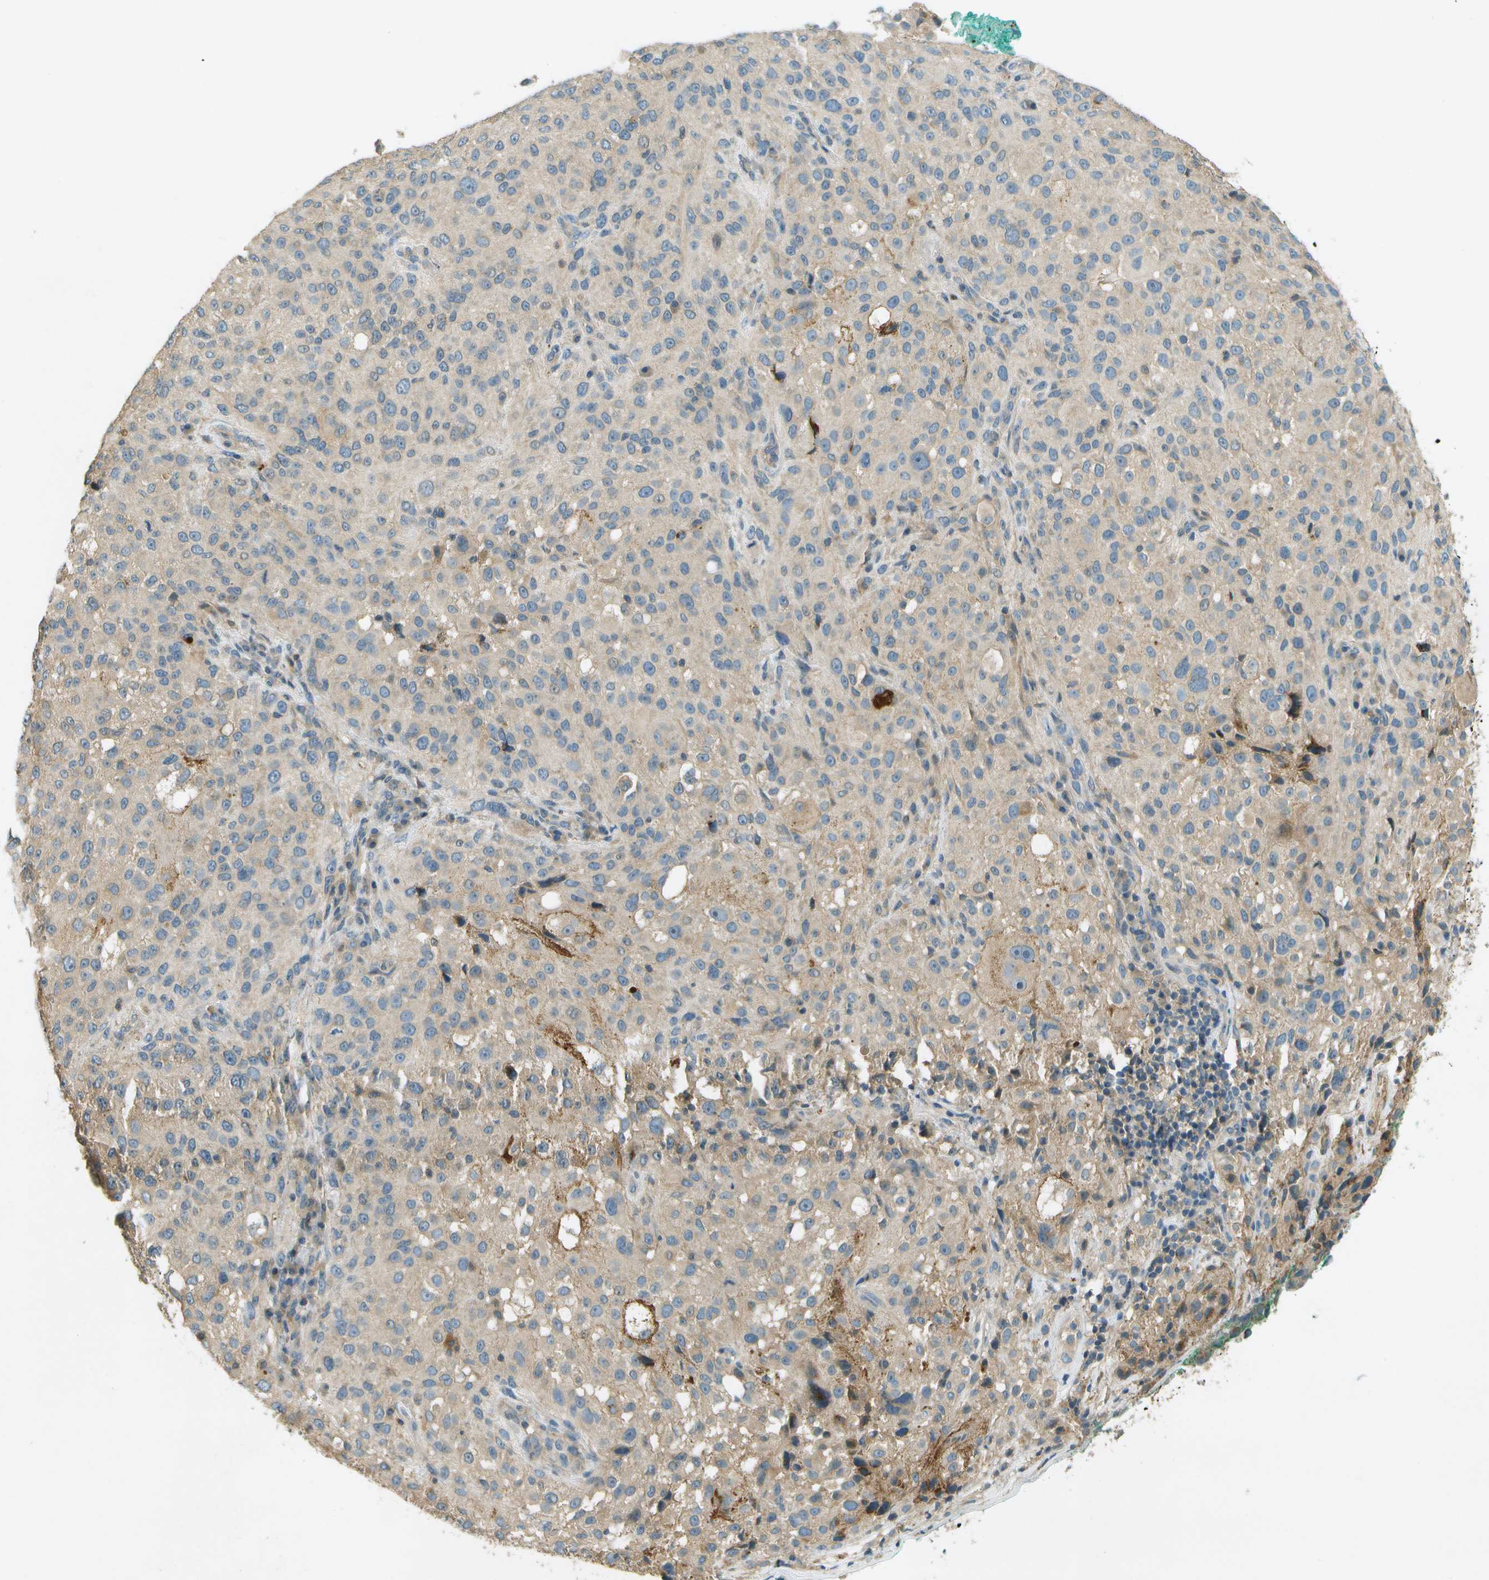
{"staining": {"intensity": "weak", "quantity": "<25%", "location": "cytoplasmic/membranous"}, "tissue": "melanoma", "cell_type": "Tumor cells", "image_type": "cancer", "snomed": [{"axis": "morphology", "description": "Necrosis, NOS"}, {"axis": "morphology", "description": "Malignant melanoma, NOS"}, {"axis": "topography", "description": "Skin"}], "caption": "High power microscopy image of an immunohistochemistry (IHC) photomicrograph of melanoma, revealing no significant staining in tumor cells.", "gene": "NUDT4", "patient": {"sex": "female", "age": 87}}